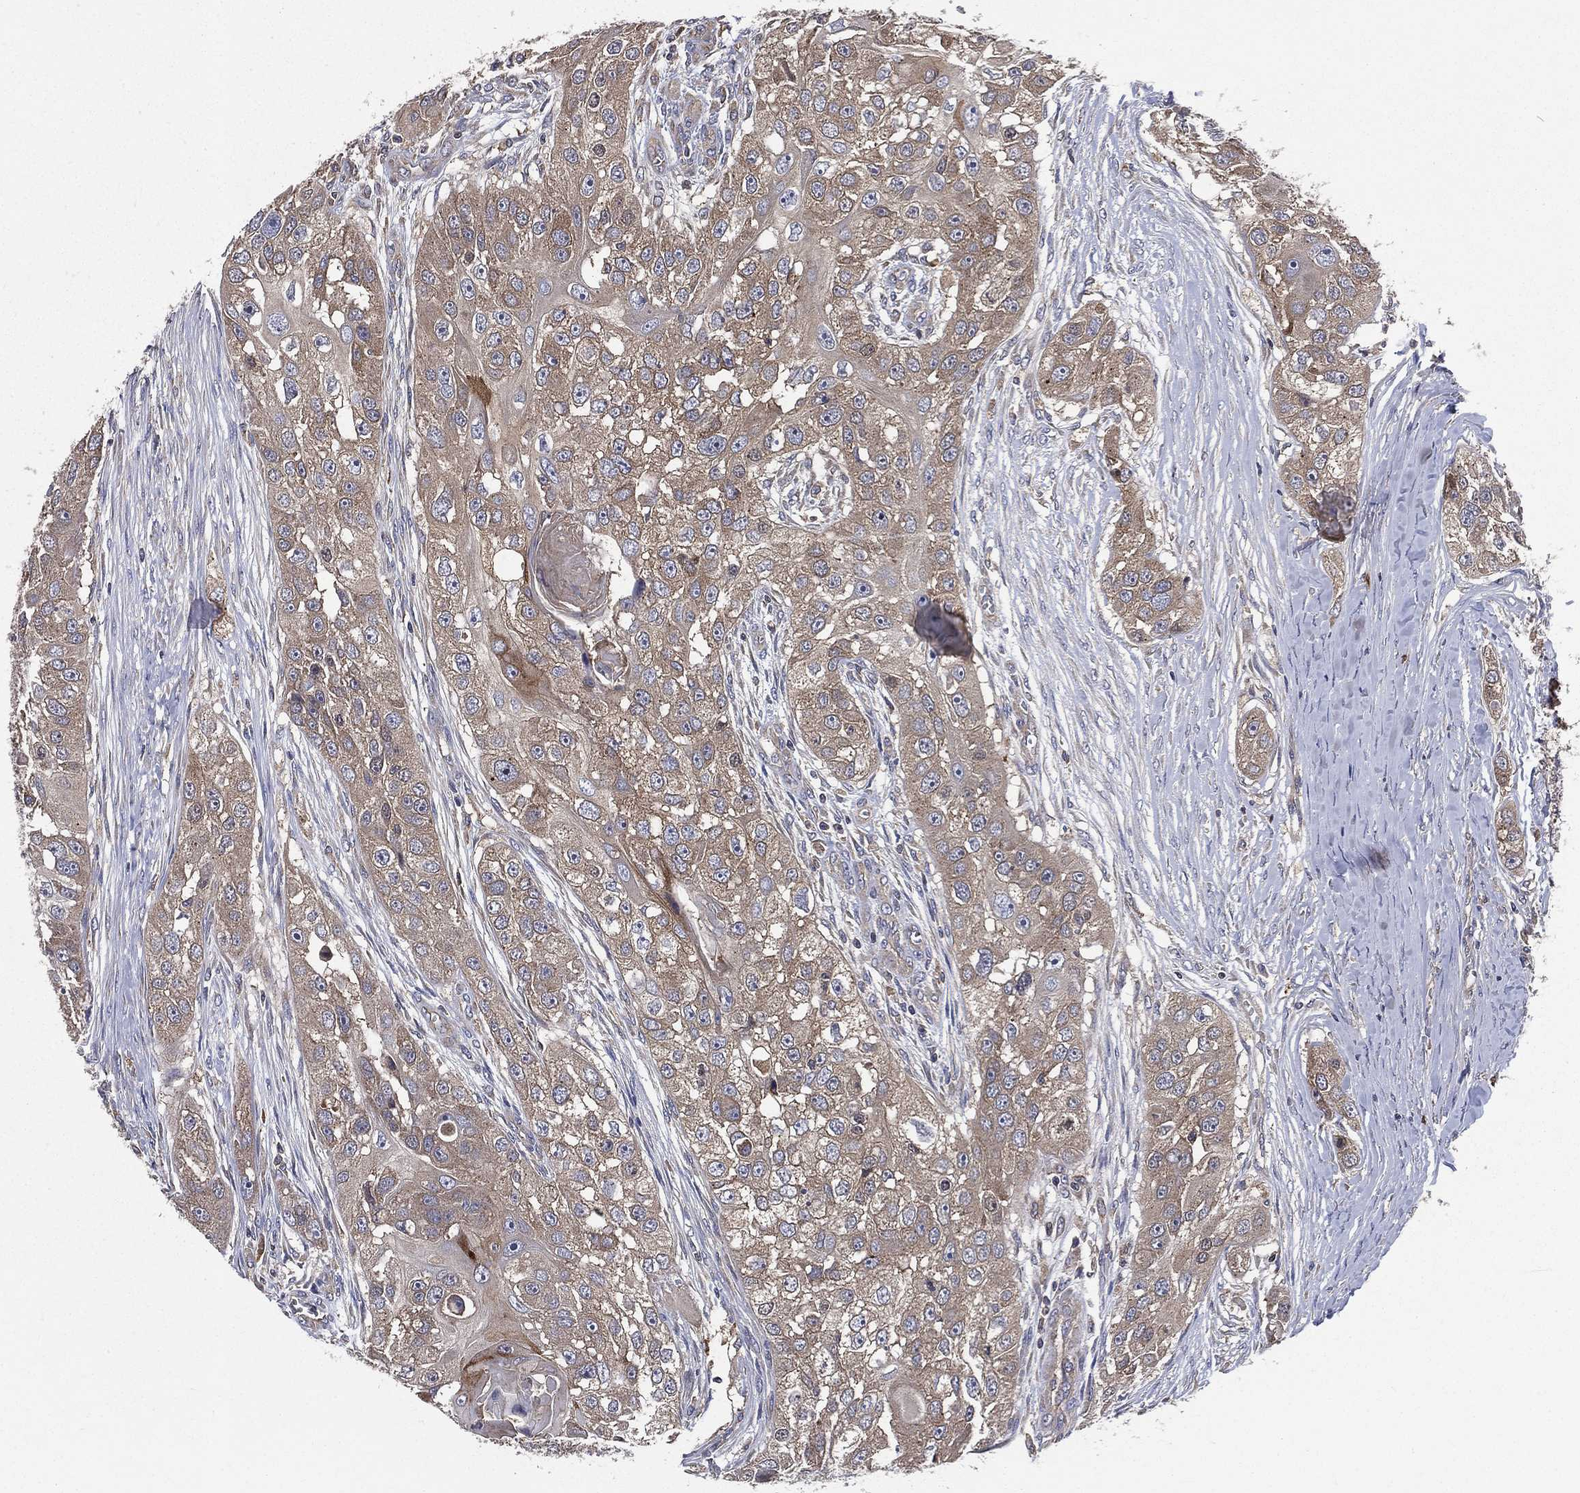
{"staining": {"intensity": "weak", "quantity": ">75%", "location": "cytoplasmic/membranous"}, "tissue": "head and neck cancer", "cell_type": "Tumor cells", "image_type": "cancer", "snomed": [{"axis": "morphology", "description": "Normal tissue, NOS"}, {"axis": "morphology", "description": "Squamous cell carcinoma, NOS"}, {"axis": "topography", "description": "Skeletal muscle"}, {"axis": "topography", "description": "Head-Neck"}], "caption": "The photomicrograph demonstrates staining of head and neck squamous cell carcinoma, revealing weak cytoplasmic/membranous protein positivity (brown color) within tumor cells.", "gene": "SMPD3", "patient": {"sex": "male", "age": 51}}